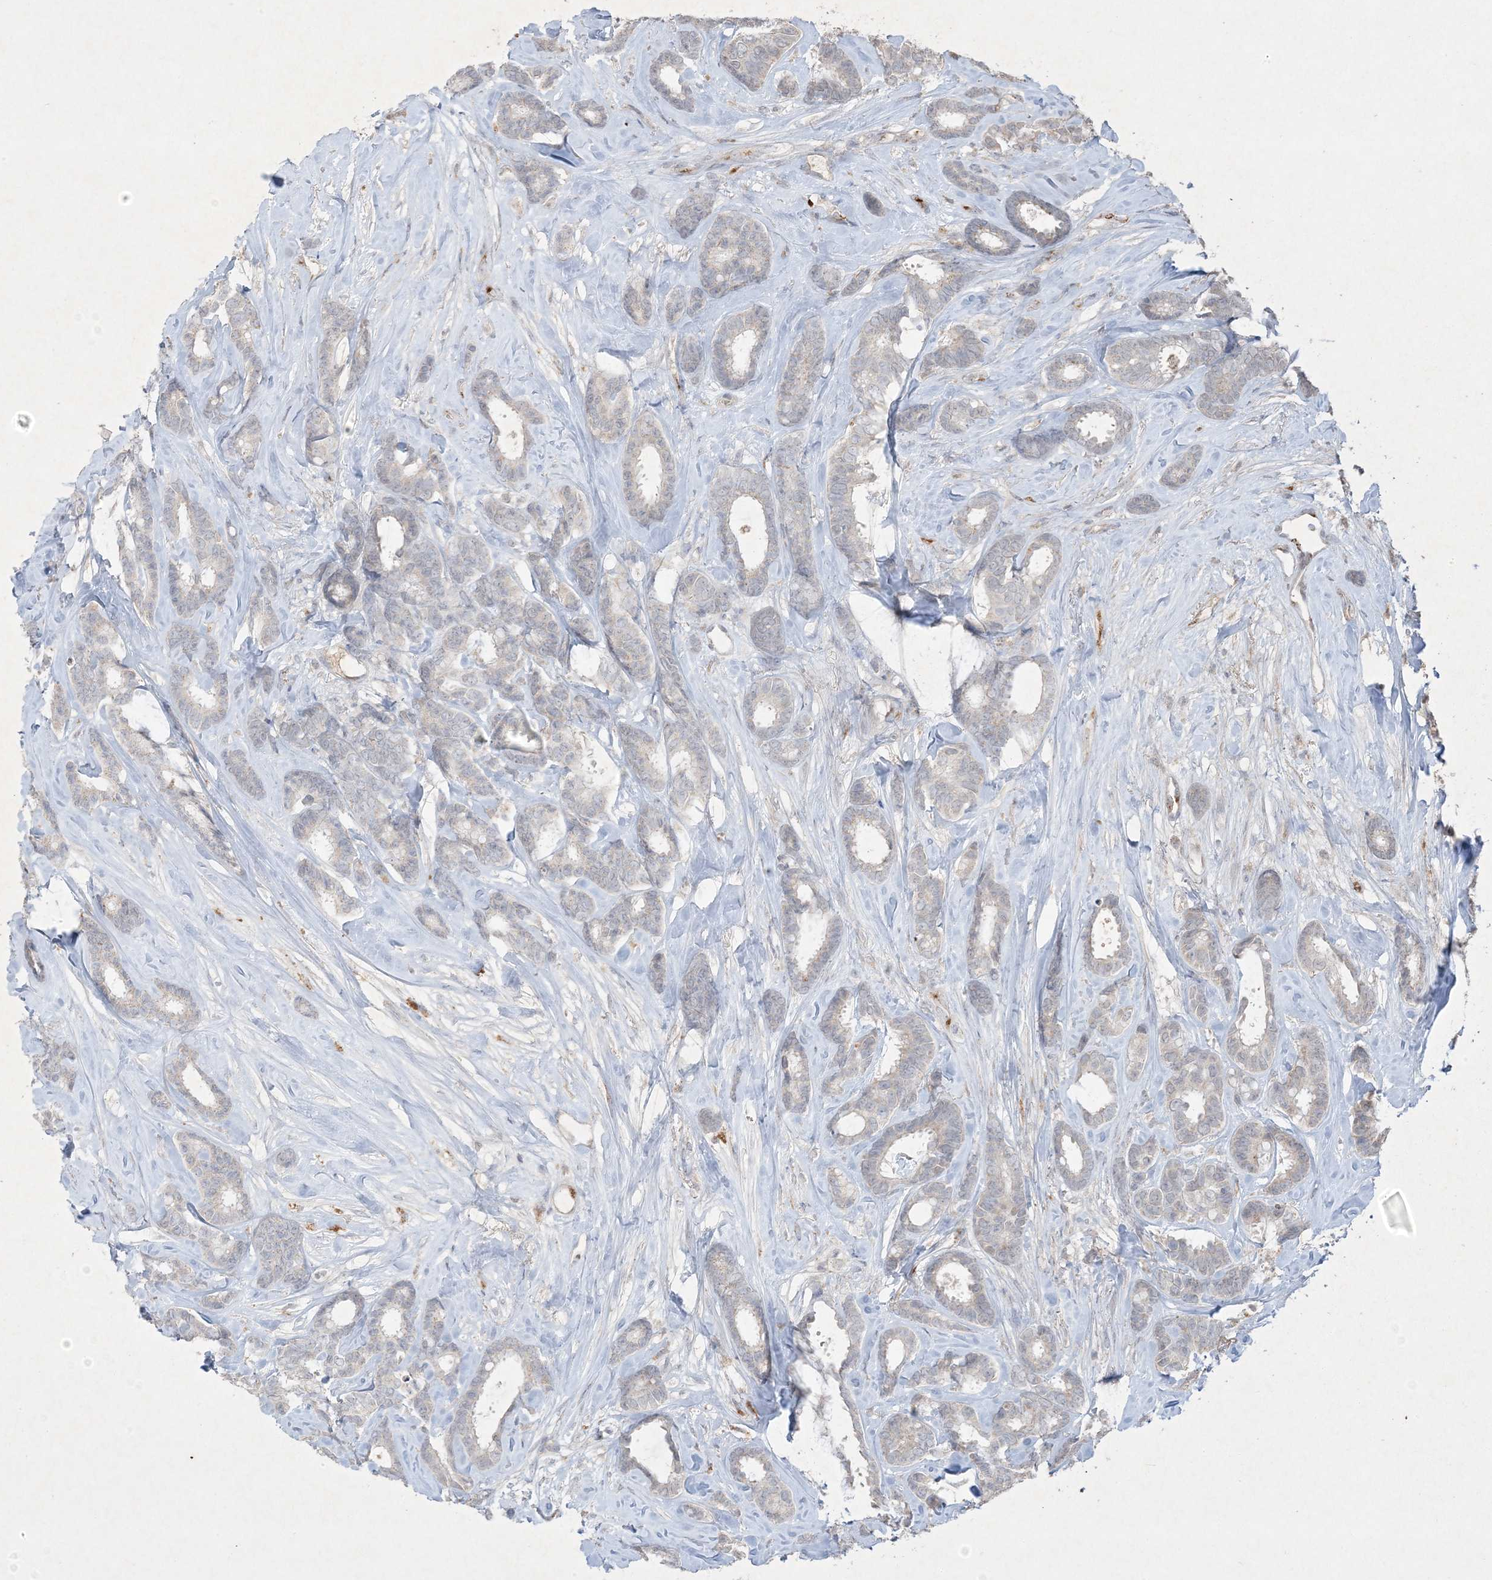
{"staining": {"intensity": "negative", "quantity": "none", "location": "none"}, "tissue": "breast cancer", "cell_type": "Tumor cells", "image_type": "cancer", "snomed": [{"axis": "morphology", "description": "Duct carcinoma"}, {"axis": "topography", "description": "Breast"}], "caption": "Protein analysis of invasive ductal carcinoma (breast) reveals no significant expression in tumor cells.", "gene": "PRSS36", "patient": {"sex": "female", "age": 87}}